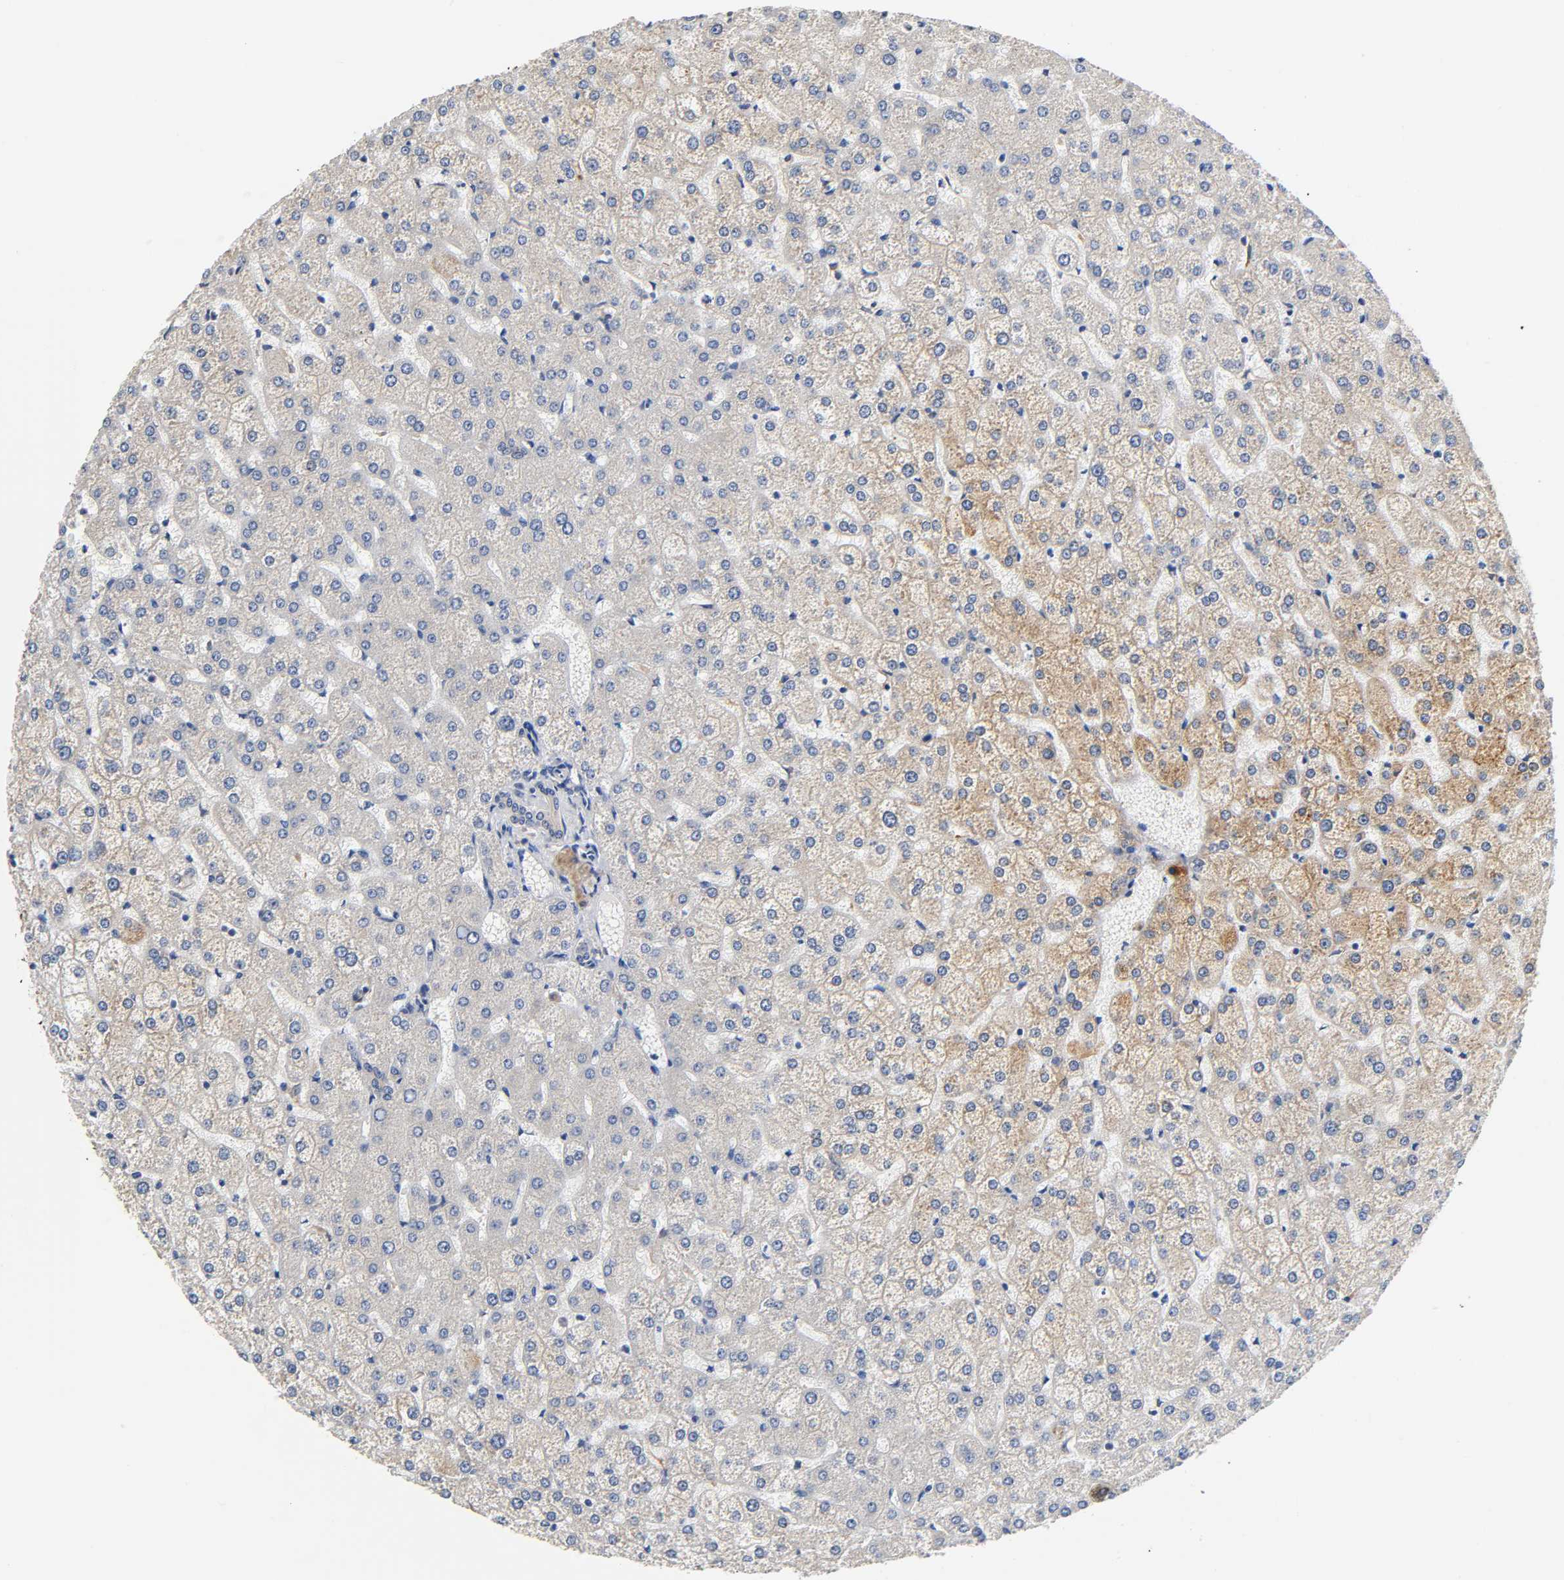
{"staining": {"intensity": "weak", "quantity": ">75%", "location": "cytoplasmic/membranous"}, "tissue": "liver", "cell_type": "Cholangiocytes", "image_type": "normal", "snomed": [{"axis": "morphology", "description": "Normal tissue, NOS"}, {"axis": "topography", "description": "Liver"}], "caption": "Protein expression analysis of benign liver reveals weak cytoplasmic/membranous expression in about >75% of cholangiocytes. The staining is performed using DAB brown chromogen to label protein expression. The nuclei are counter-stained blue using hematoxylin.", "gene": "FYN", "patient": {"sex": "female", "age": 32}}